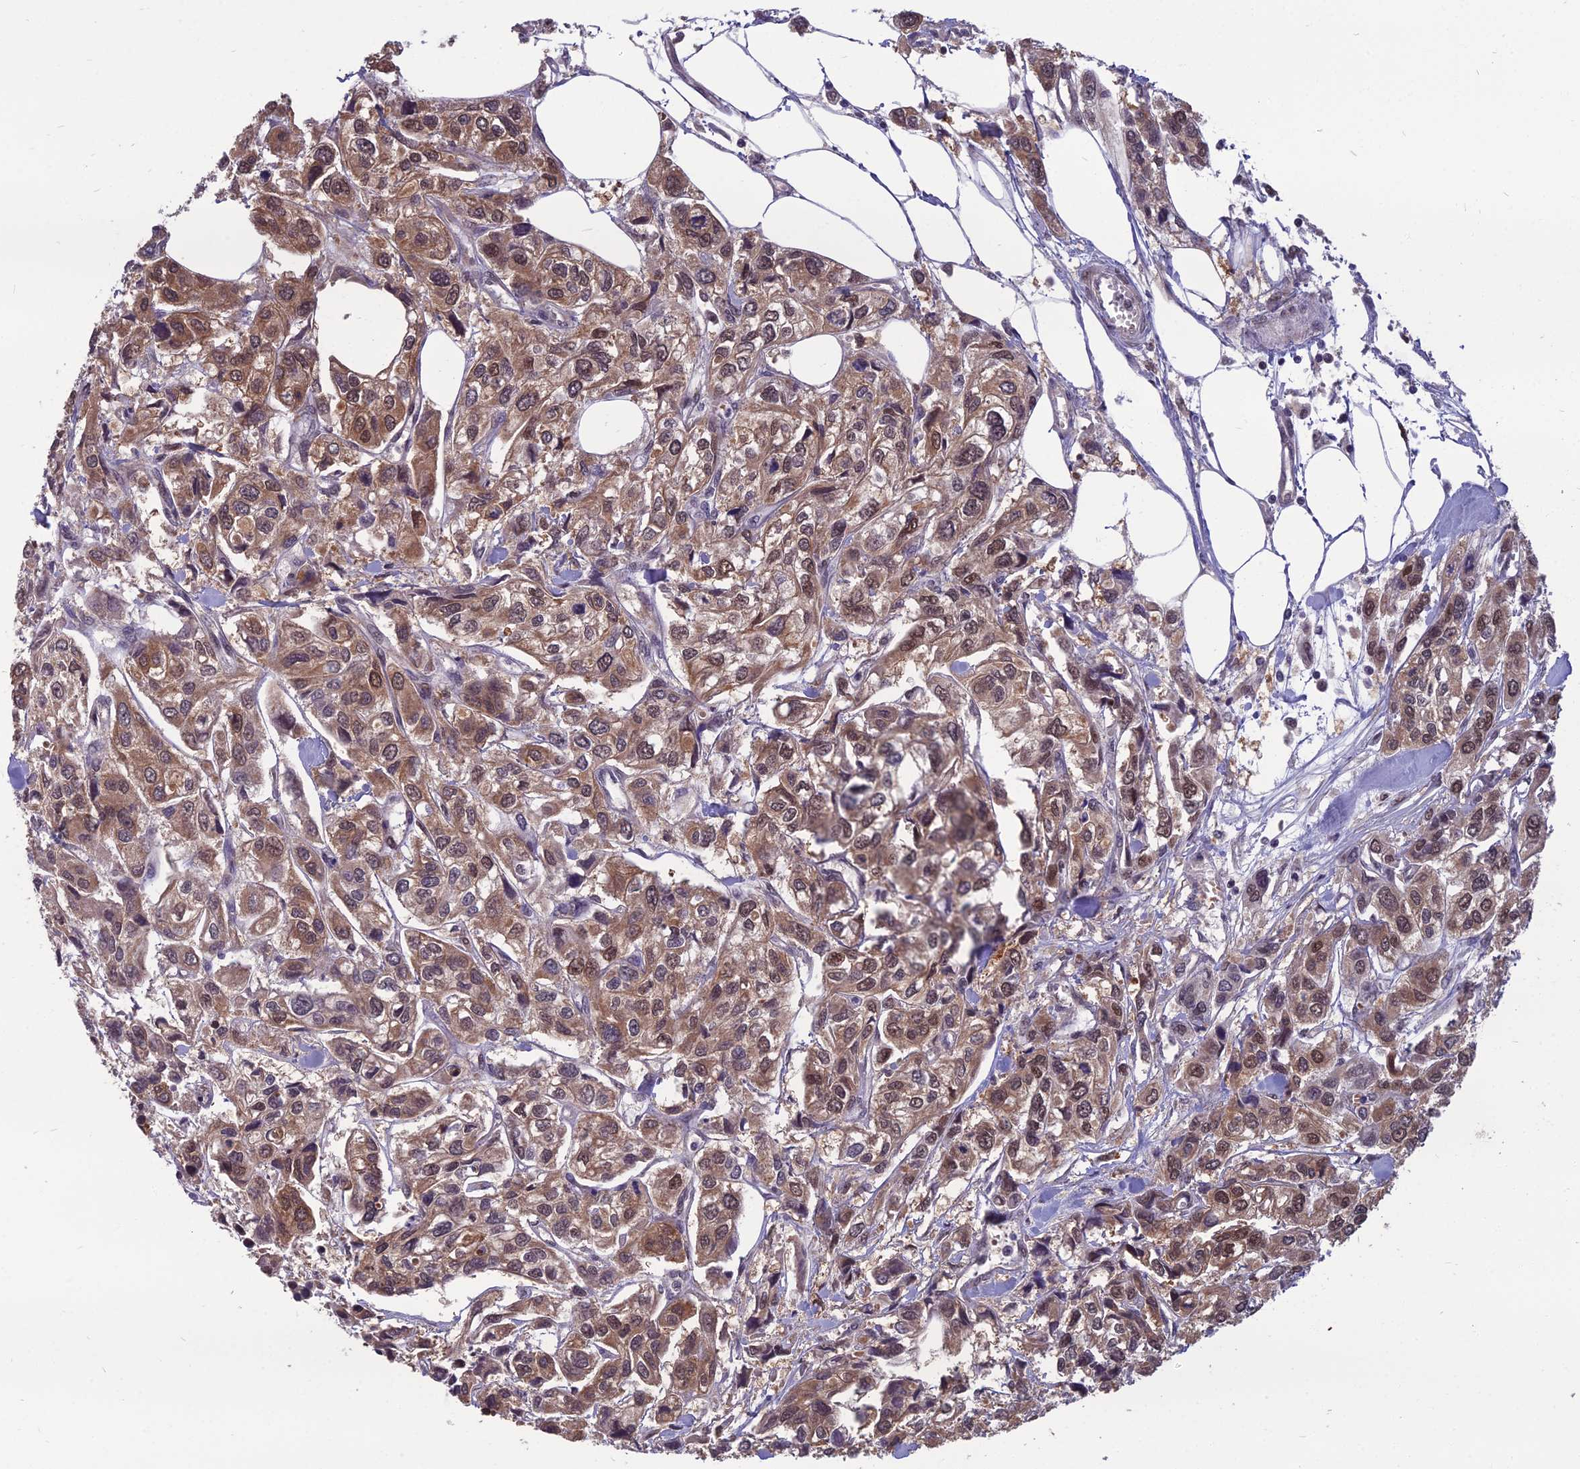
{"staining": {"intensity": "moderate", "quantity": ">75%", "location": "cytoplasmic/membranous,nuclear"}, "tissue": "urothelial cancer", "cell_type": "Tumor cells", "image_type": "cancer", "snomed": [{"axis": "morphology", "description": "Urothelial carcinoma, High grade"}, {"axis": "topography", "description": "Urinary bladder"}], "caption": "An immunohistochemistry (IHC) micrograph of neoplastic tissue is shown. Protein staining in brown highlights moderate cytoplasmic/membranous and nuclear positivity in urothelial cancer within tumor cells. The staining was performed using DAB (3,3'-diaminobenzidine) to visualize the protein expression in brown, while the nuclei were stained in blue with hematoxylin (Magnification: 20x).", "gene": "NR4A3", "patient": {"sex": "male", "age": 67}}